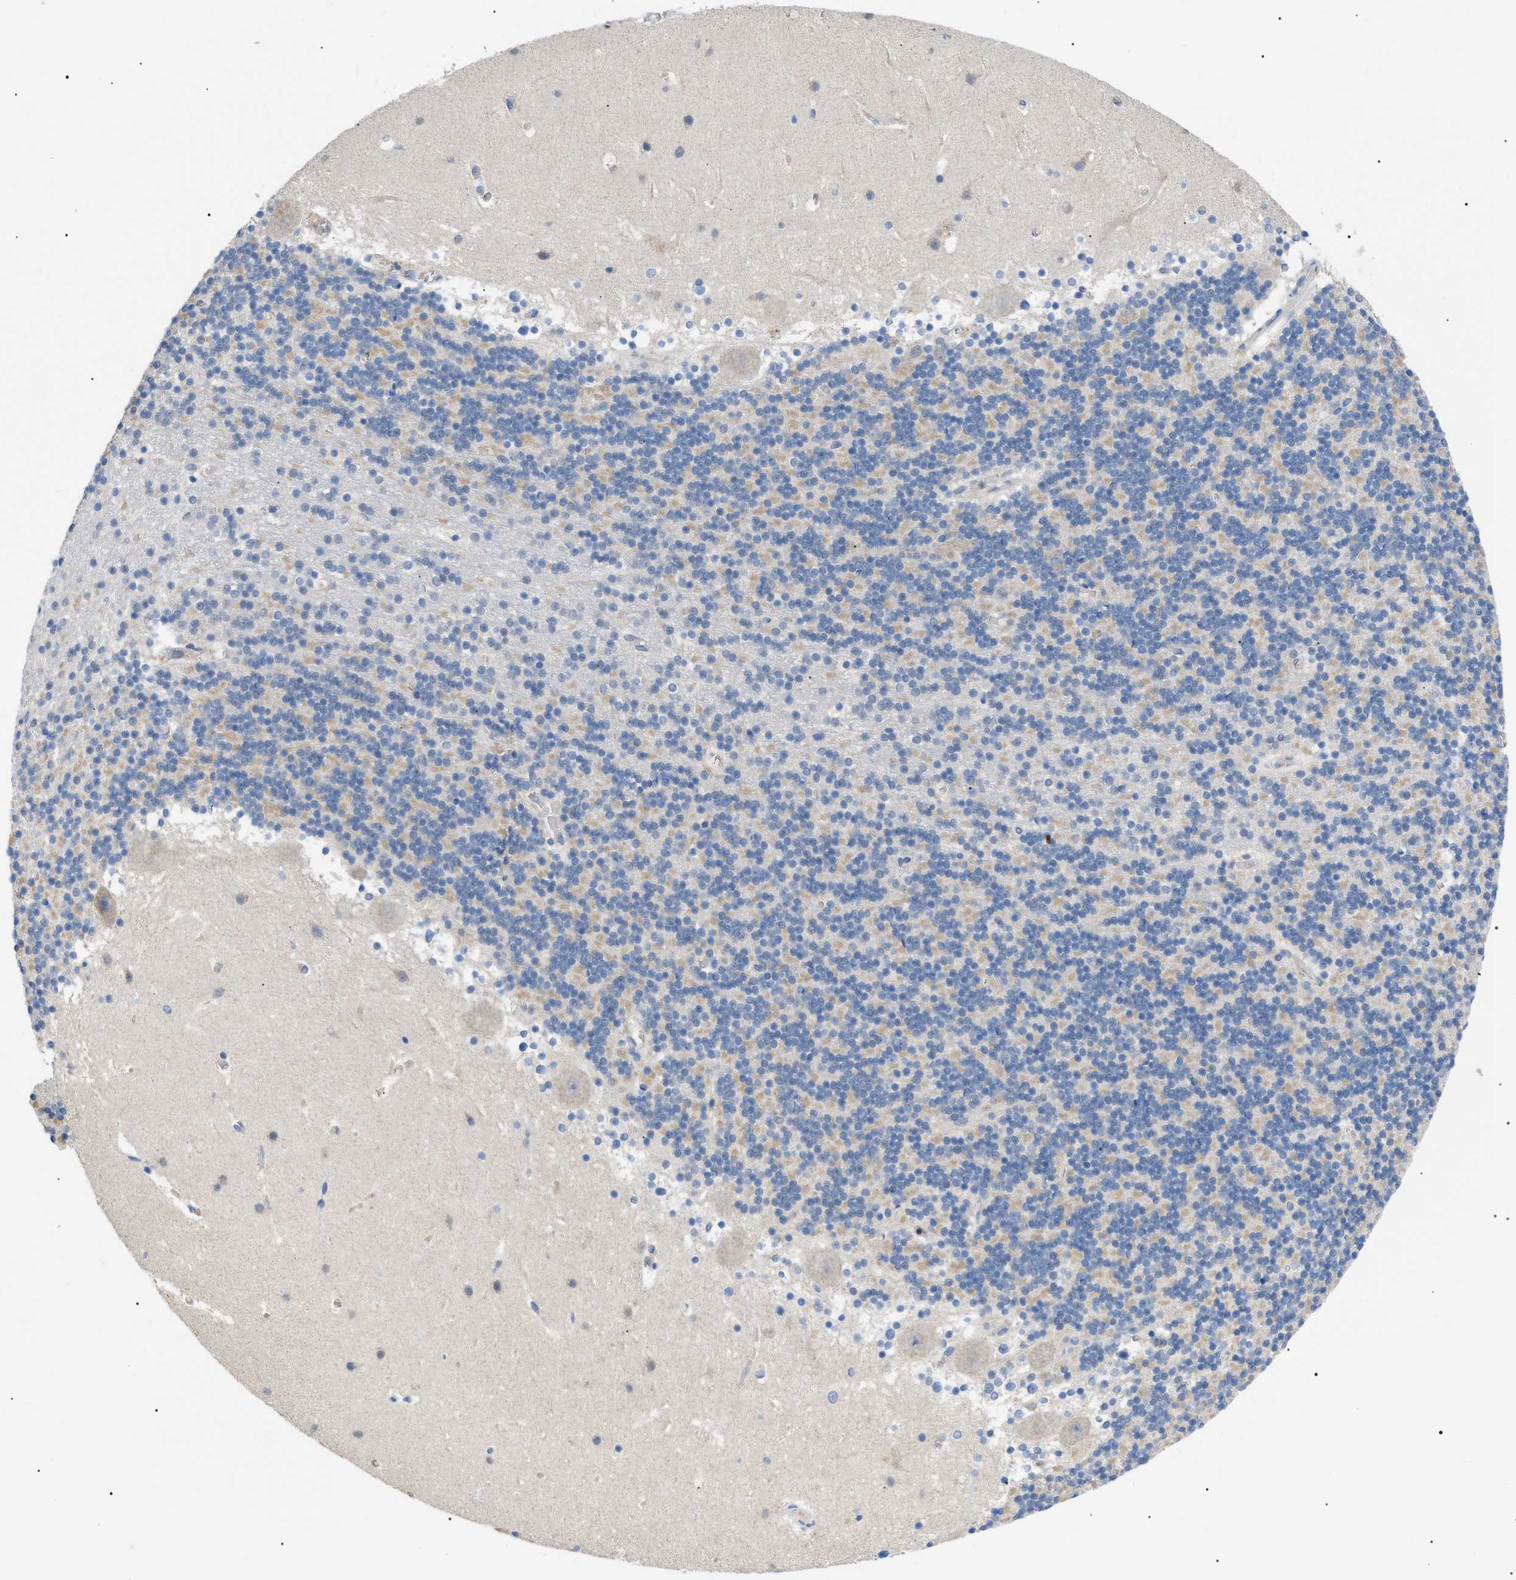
{"staining": {"intensity": "negative", "quantity": "none", "location": "none"}, "tissue": "cerebellum", "cell_type": "Cells in granular layer", "image_type": "normal", "snomed": [{"axis": "morphology", "description": "Normal tissue, NOS"}, {"axis": "topography", "description": "Cerebellum"}], "caption": "An image of human cerebellum is negative for staining in cells in granular layer. The staining was performed using DAB to visualize the protein expression in brown, while the nuclei were stained in blue with hematoxylin (Magnification: 20x).", "gene": "TOMM6", "patient": {"sex": "male", "age": 45}}